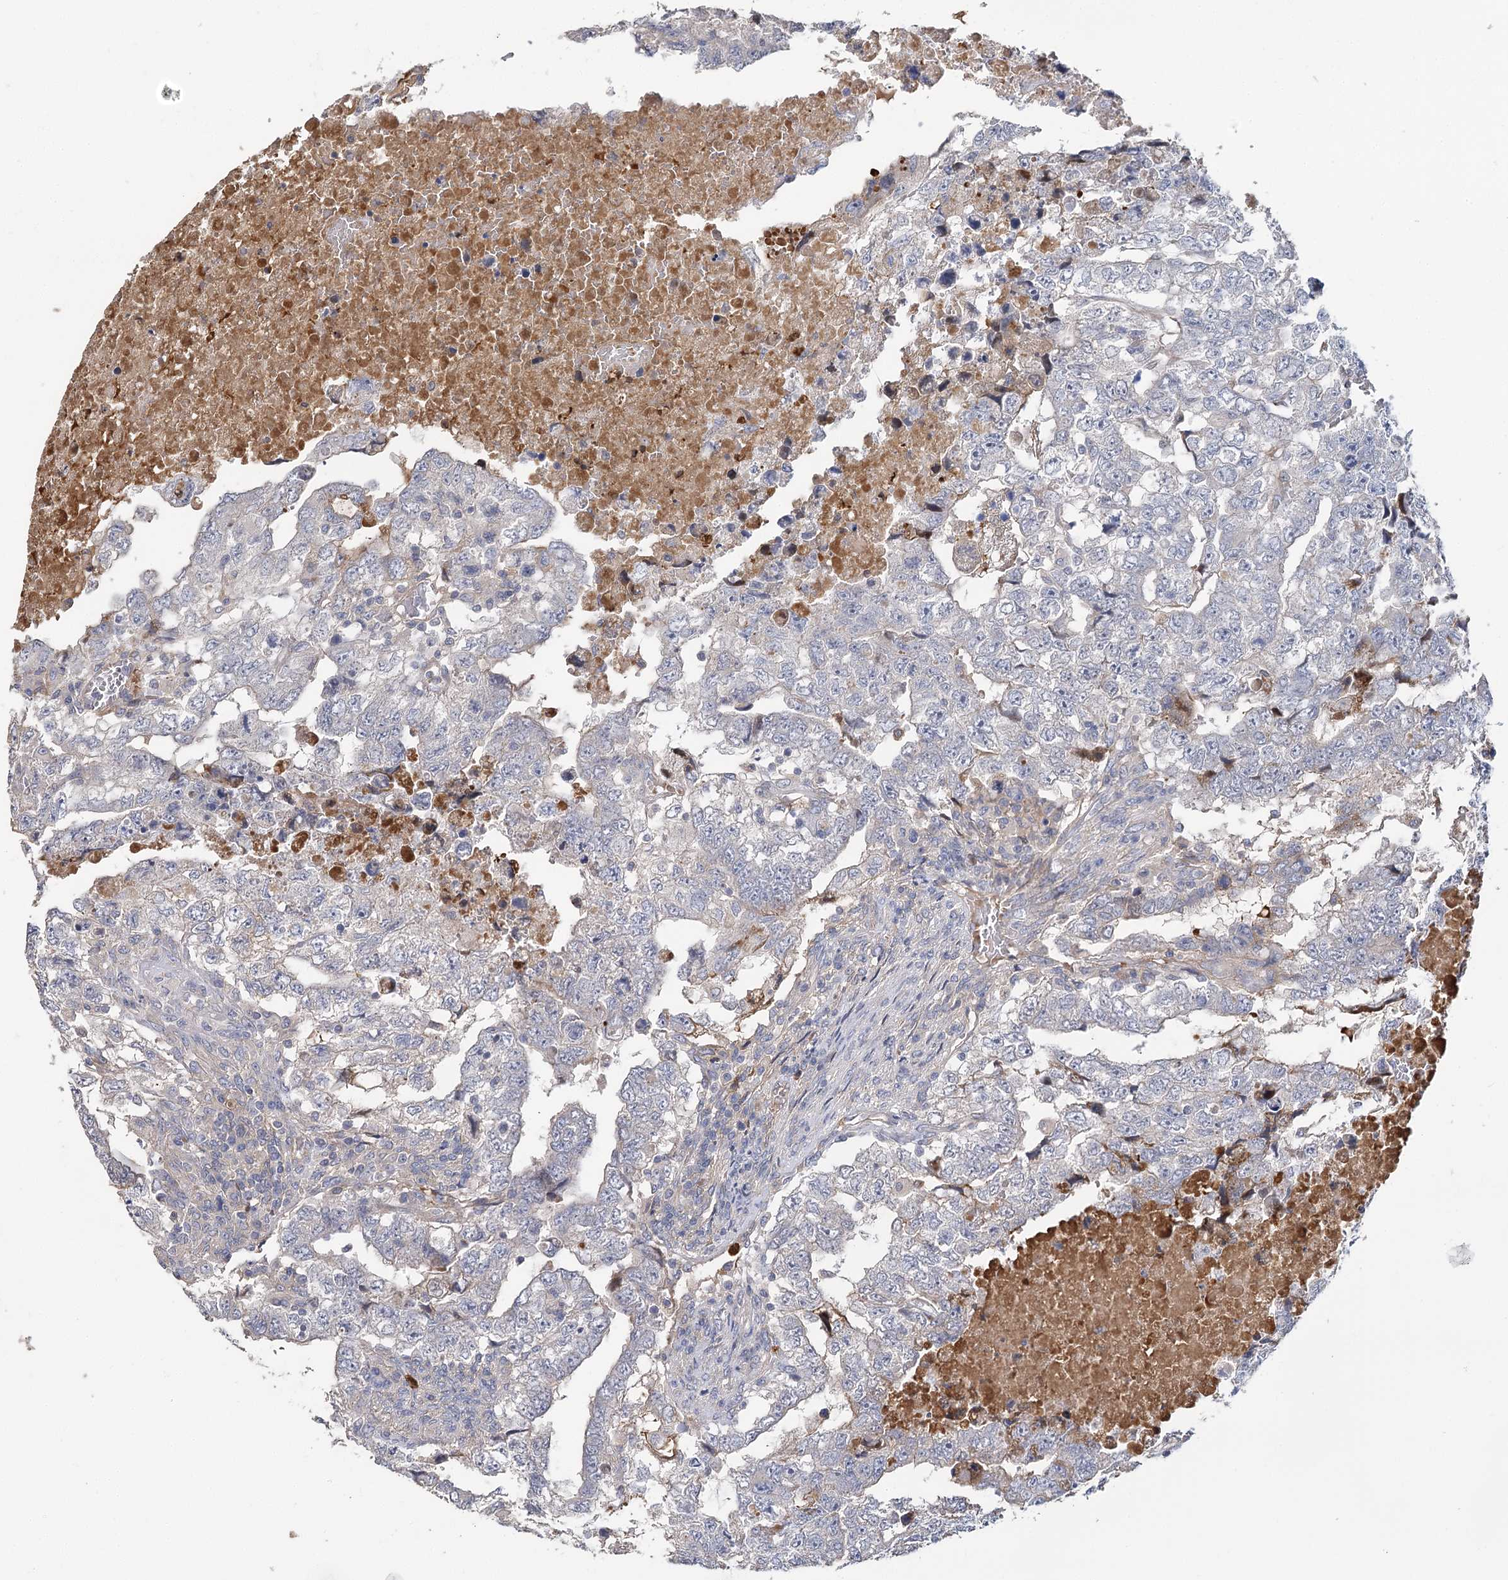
{"staining": {"intensity": "negative", "quantity": "none", "location": "none"}, "tissue": "testis cancer", "cell_type": "Tumor cells", "image_type": "cancer", "snomed": [{"axis": "morphology", "description": "Carcinoma, Embryonal, NOS"}, {"axis": "topography", "description": "Testis"}], "caption": "A micrograph of human testis cancer (embryonal carcinoma) is negative for staining in tumor cells.", "gene": "EPB41L5", "patient": {"sex": "male", "age": 36}}